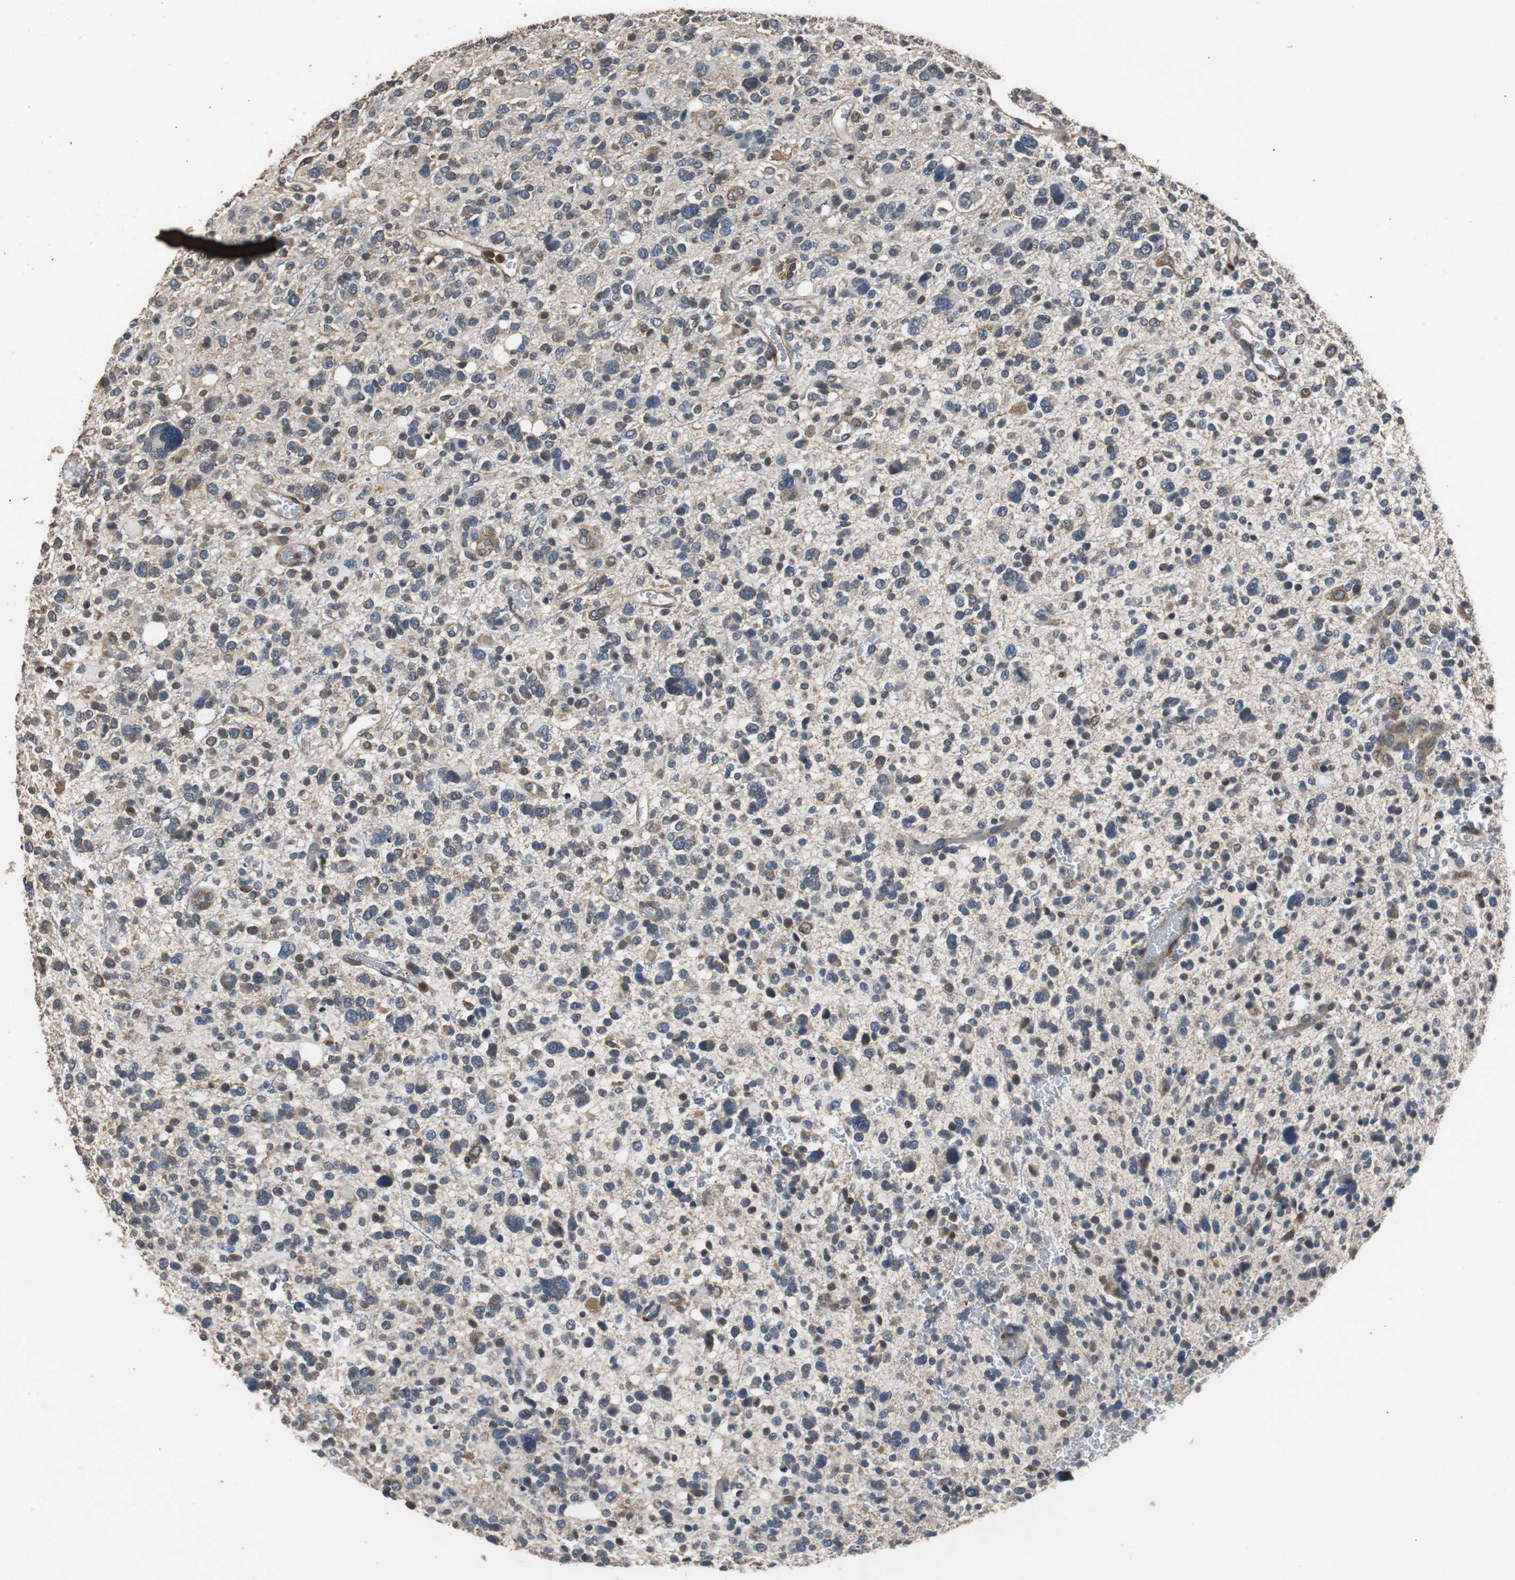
{"staining": {"intensity": "moderate", "quantity": "25%-75%", "location": "cytoplasmic/membranous"}, "tissue": "glioma", "cell_type": "Tumor cells", "image_type": "cancer", "snomed": [{"axis": "morphology", "description": "Glioma, malignant, High grade"}, {"axis": "topography", "description": "Brain"}], "caption": "Human glioma stained with a brown dye exhibits moderate cytoplasmic/membranous positive positivity in approximately 25%-75% of tumor cells.", "gene": "PITRM1", "patient": {"sex": "male", "age": 48}}